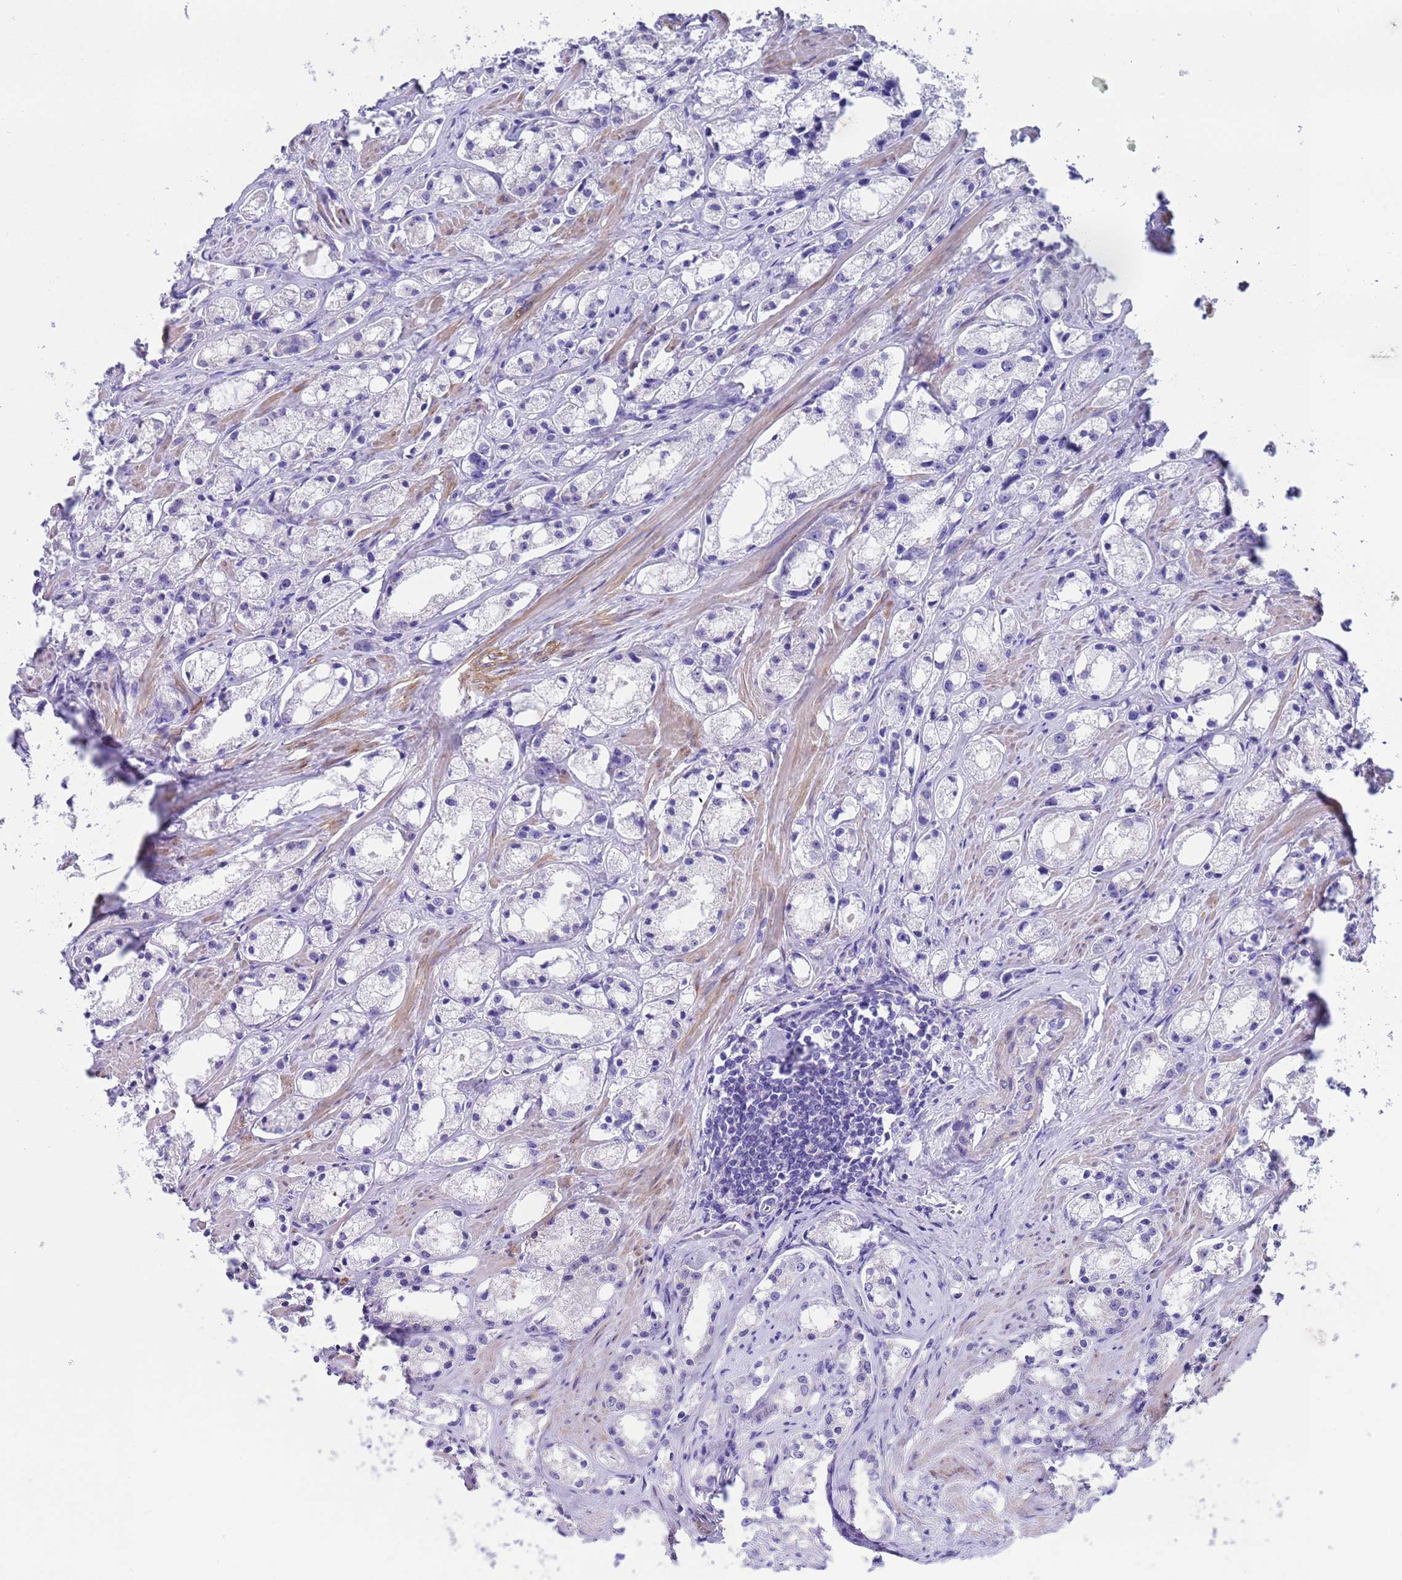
{"staining": {"intensity": "negative", "quantity": "none", "location": "none"}, "tissue": "prostate cancer", "cell_type": "Tumor cells", "image_type": "cancer", "snomed": [{"axis": "morphology", "description": "Adenocarcinoma, High grade"}, {"axis": "topography", "description": "Prostate"}], "caption": "Immunohistochemistry of human high-grade adenocarcinoma (prostate) shows no positivity in tumor cells.", "gene": "USP38", "patient": {"sex": "male", "age": 66}}